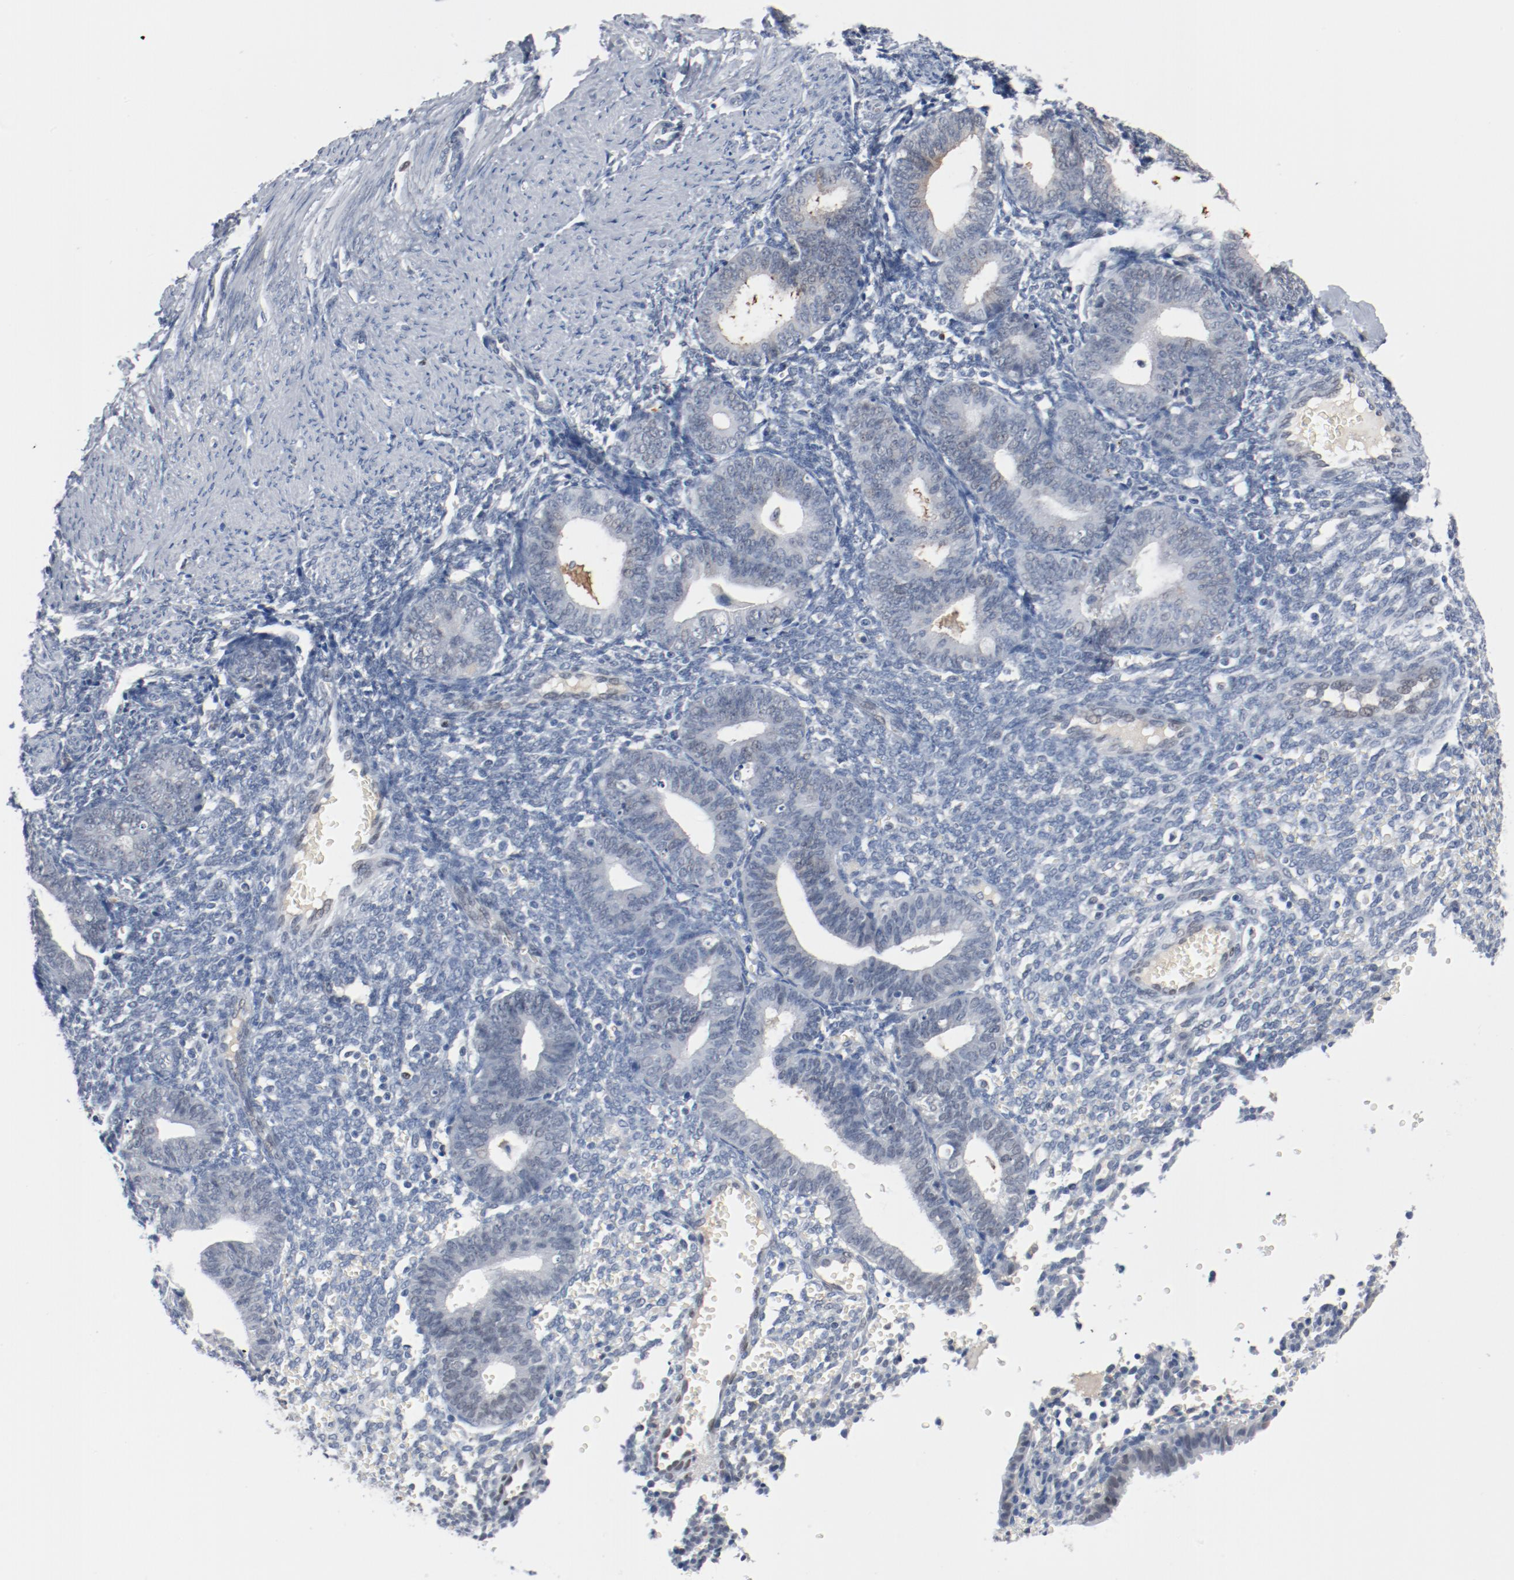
{"staining": {"intensity": "negative", "quantity": "none", "location": "none"}, "tissue": "endometrium", "cell_type": "Cells in endometrial stroma", "image_type": "normal", "snomed": [{"axis": "morphology", "description": "Normal tissue, NOS"}, {"axis": "topography", "description": "Endometrium"}], "caption": "Normal endometrium was stained to show a protein in brown. There is no significant expression in cells in endometrial stroma. (DAB (3,3'-diaminobenzidine) immunohistochemistry (IHC), high magnification).", "gene": "ENSG00000285708", "patient": {"sex": "female", "age": 61}}